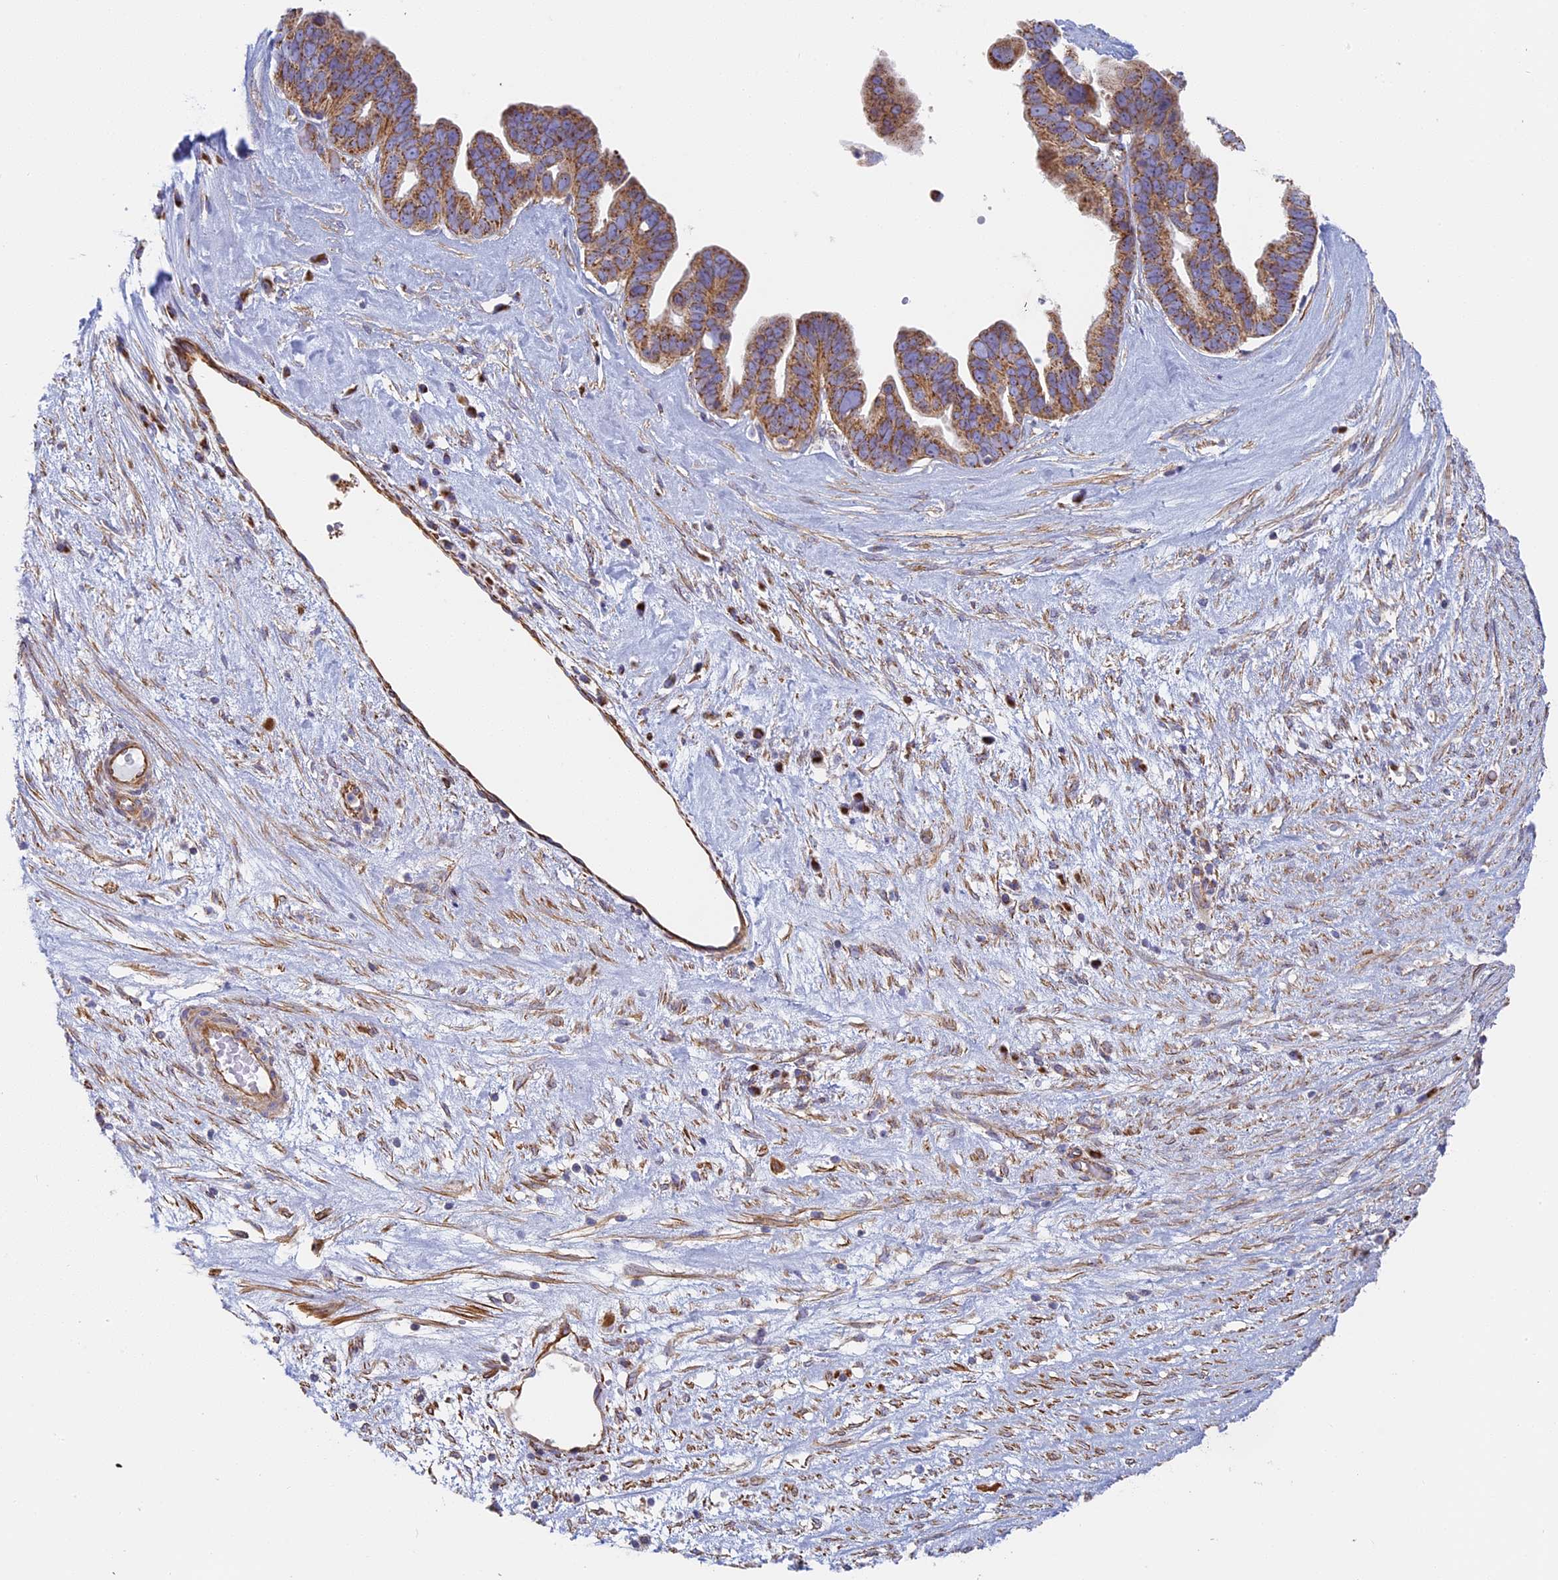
{"staining": {"intensity": "moderate", "quantity": ">75%", "location": "cytoplasmic/membranous"}, "tissue": "ovarian cancer", "cell_type": "Tumor cells", "image_type": "cancer", "snomed": [{"axis": "morphology", "description": "Cystadenocarcinoma, serous, NOS"}, {"axis": "topography", "description": "Ovary"}], "caption": "Approximately >75% of tumor cells in ovarian cancer (serous cystadenocarcinoma) reveal moderate cytoplasmic/membranous protein staining as visualized by brown immunohistochemical staining.", "gene": "DDA1", "patient": {"sex": "female", "age": 56}}